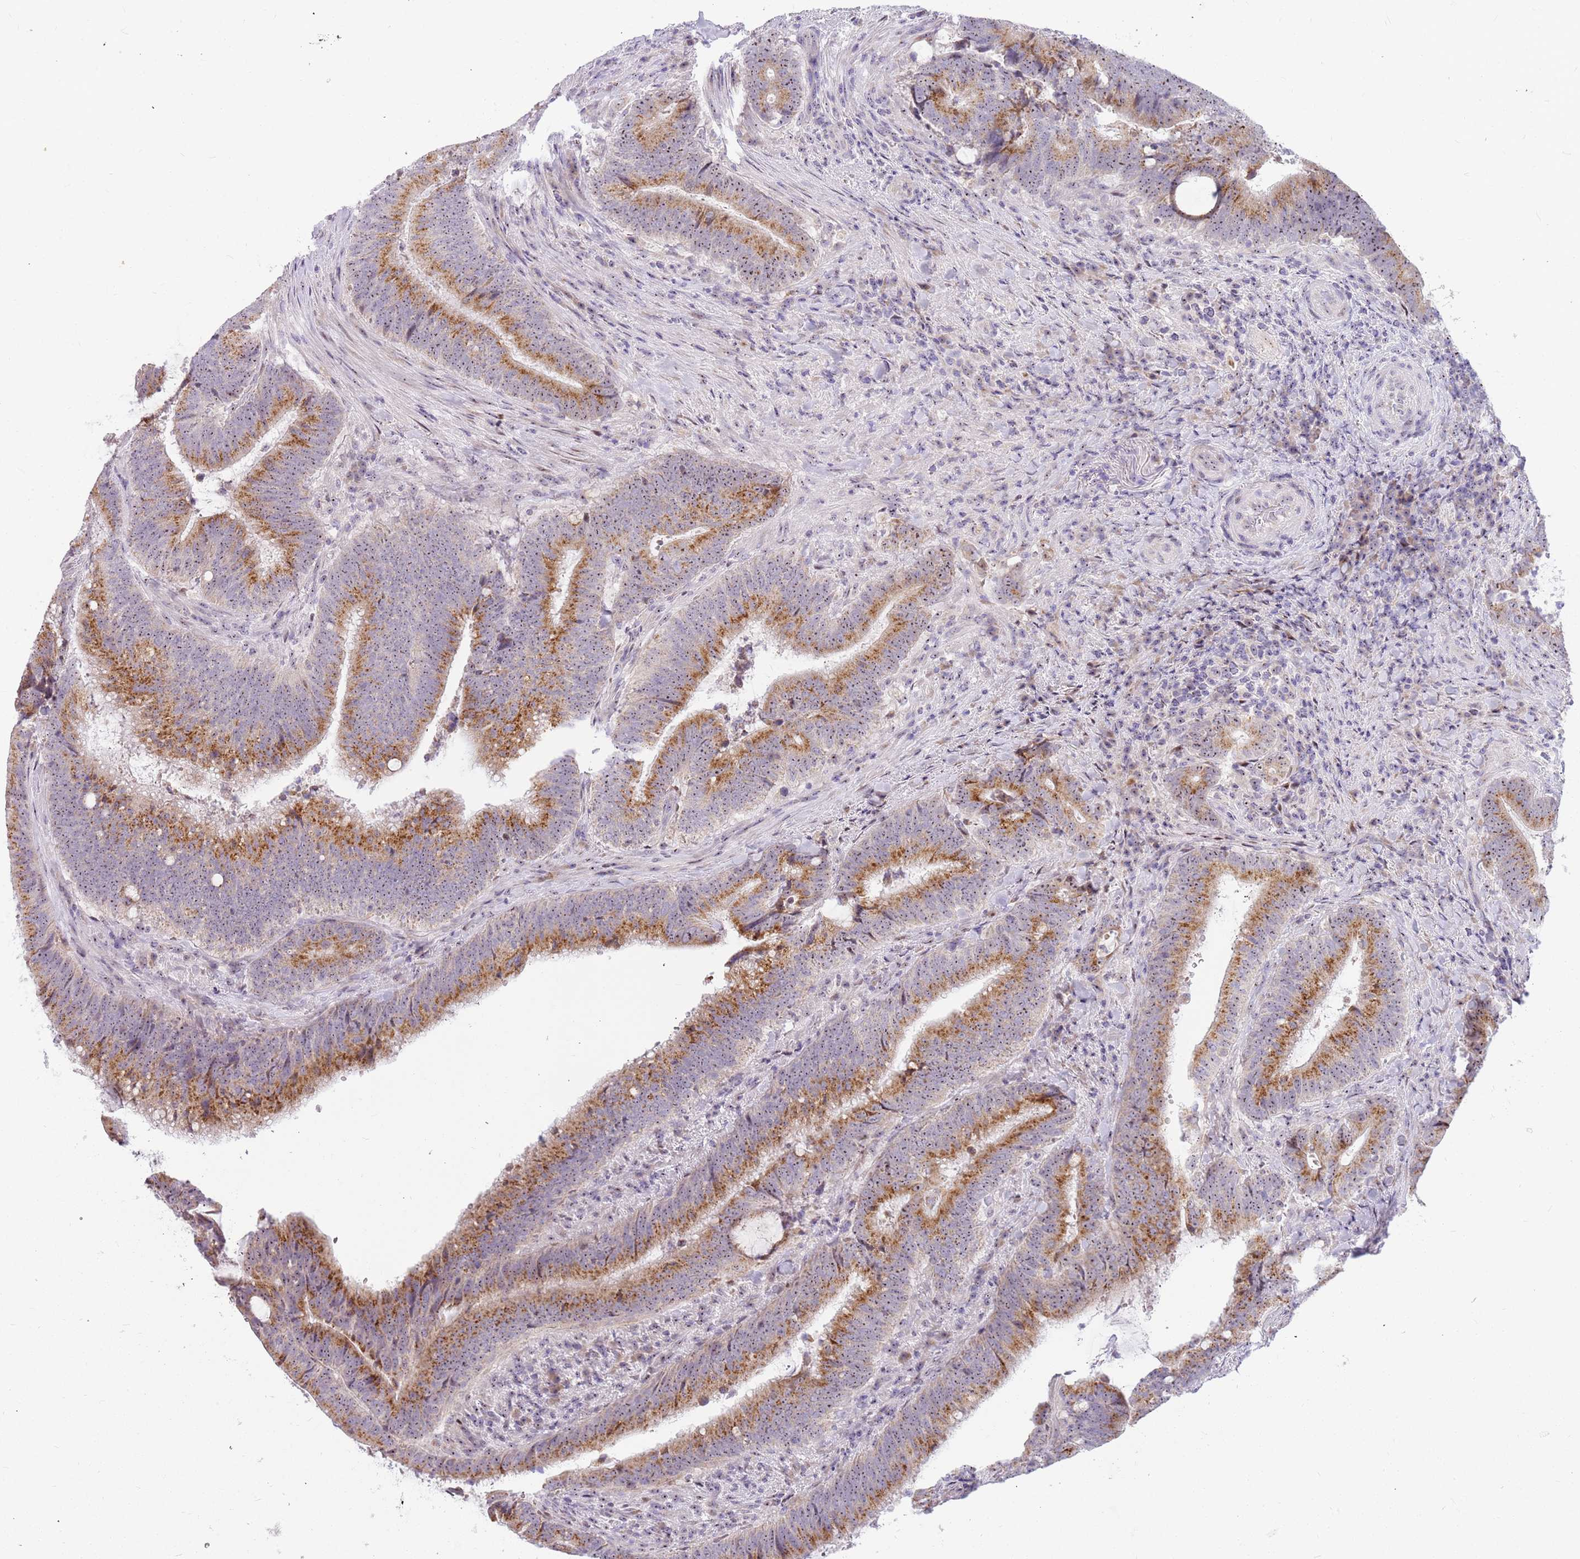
{"staining": {"intensity": "moderate", "quantity": ">75%", "location": "cytoplasmic/membranous,nuclear"}, "tissue": "colorectal cancer", "cell_type": "Tumor cells", "image_type": "cancer", "snomed": [{"axis": "morphology", "description": "Adenocarcinoma, NOS"}, {"axis": "topography", "description": "Colon"}], "caption": "Moderate cytoplasmic/membranous and nuclear protein expression is seen in about >75% of tumor cells in colorectal cancer.", "gene": "DNAJA3", "patient": {"sex": "female", "age": 43}}